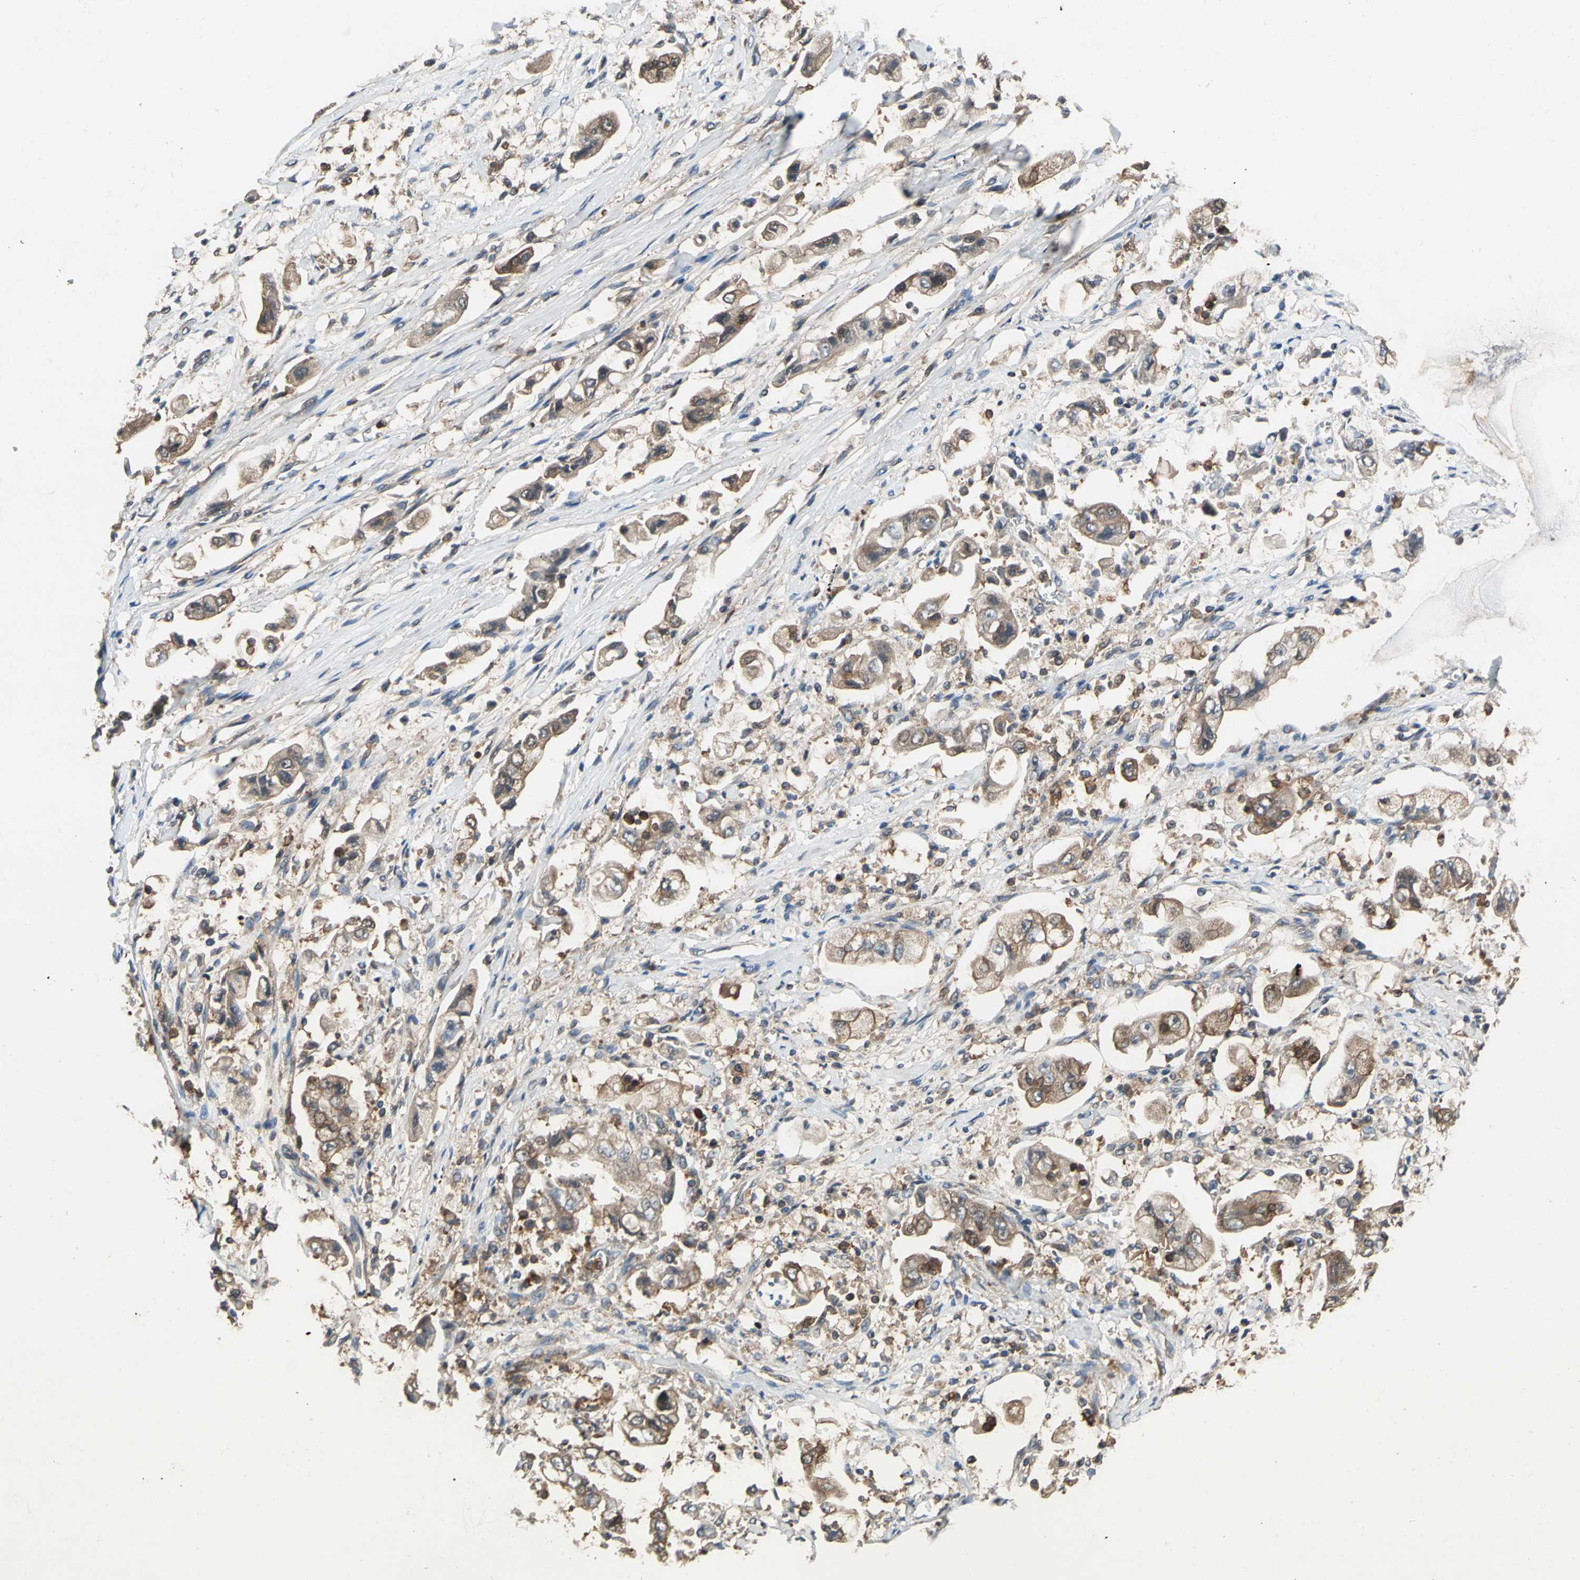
{"staining": {"intensity": "strong", "quantity": ">75%", "location": "cytoplasmic/membranous"}, "tissue": "stomach cancer", "cell_type": "Tumor cells", "image_type": "cancer", "snomed": [{"axis": "morphology", "description": "Adenocarcinoma, NOS"}, {"axis": "topography", "description": "Stomach"}], "caption": "Stomach cancer (adenocarcinoma) stained with DAB IHC reveals high levels of strong cytoplasmic/membranous expression in about >75% of tumor cells.", "gene": "CAPN1", "patient": {"sex": "male", "age": 62}}